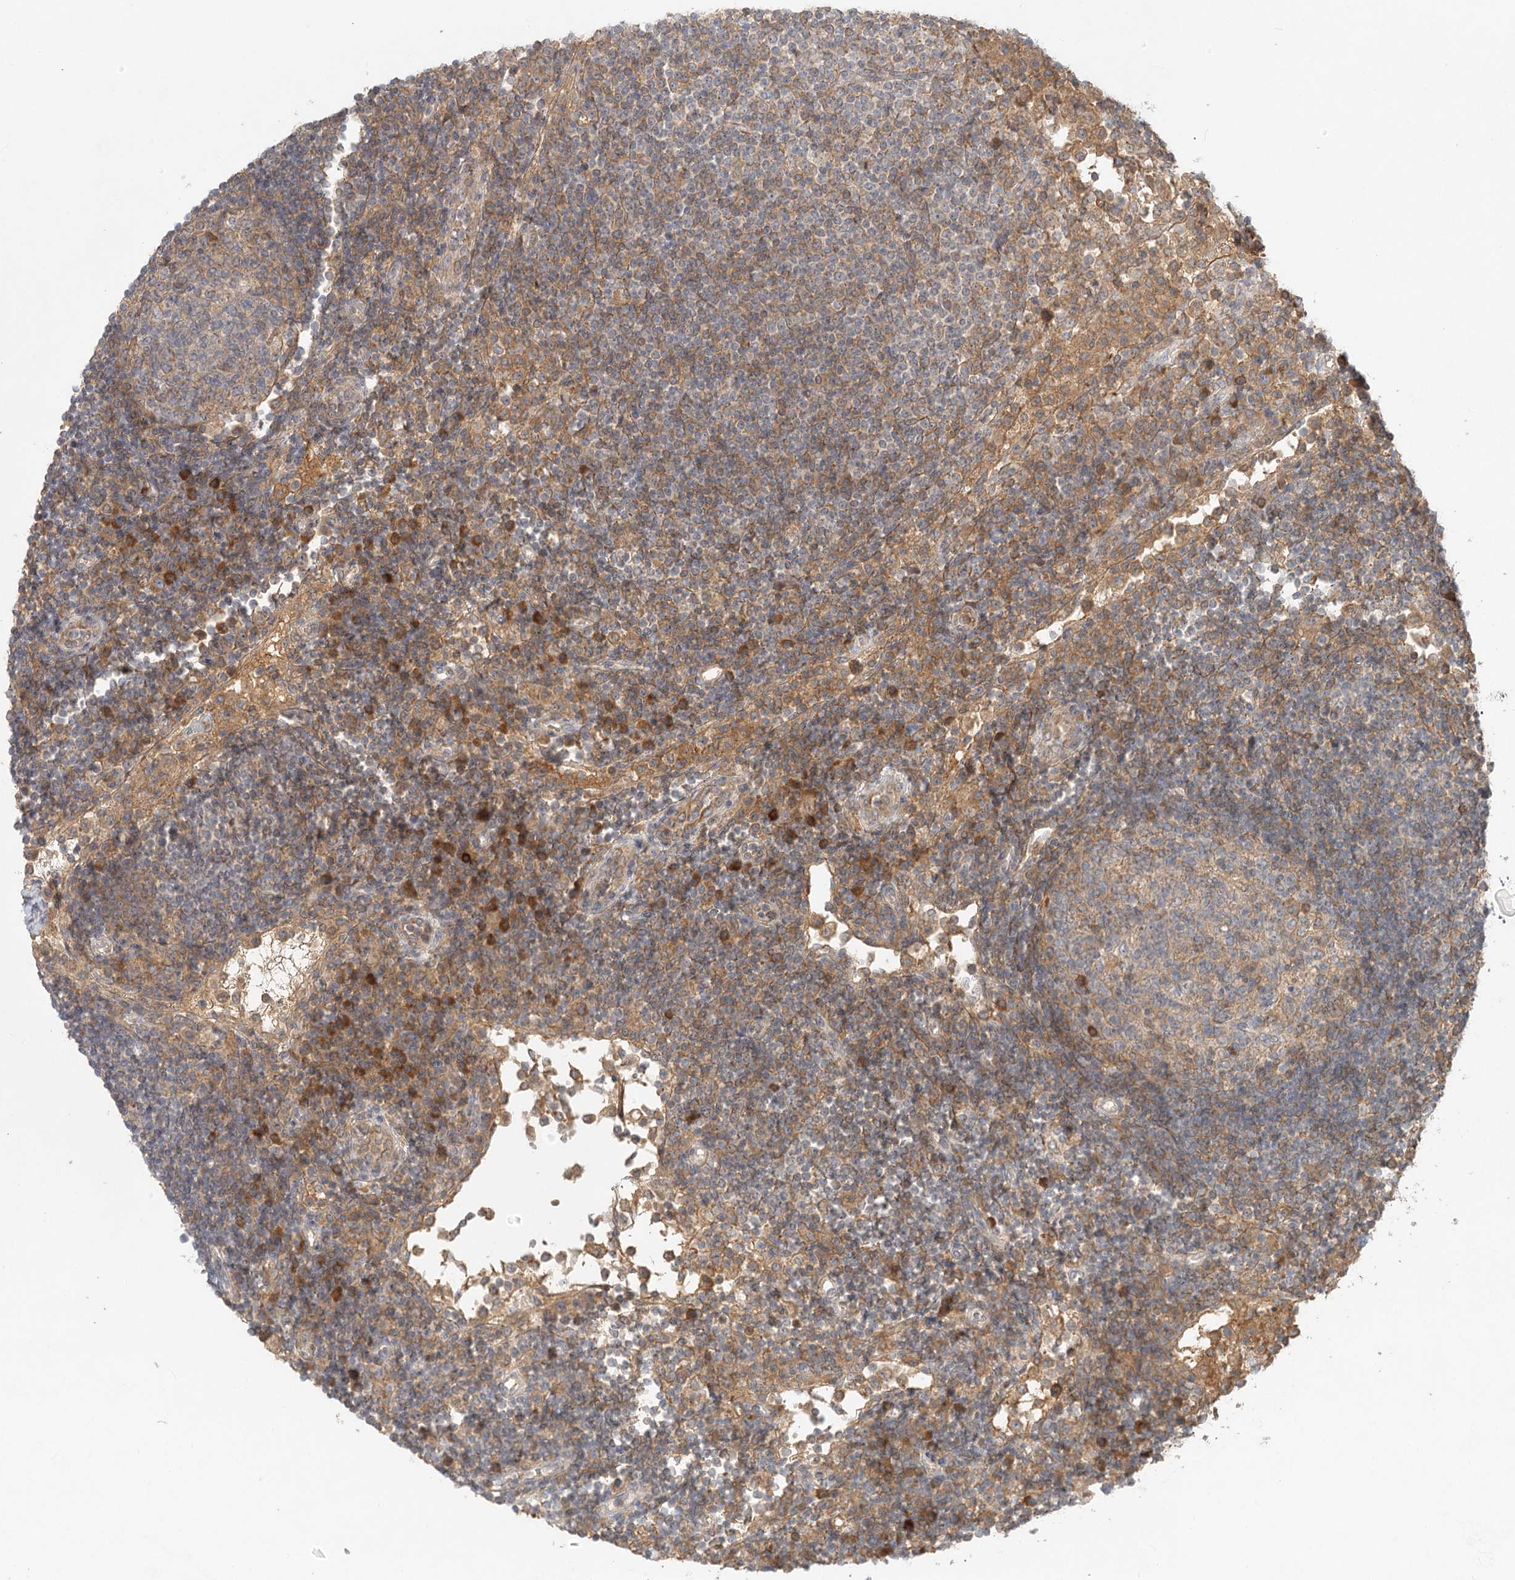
{"staining": {"intensity": "weak", "quantity": "25%-75%", "location": "cytoplasmic/membranous"}, "tissue": "lymph node", "cell_type": "Germinal center cells", "image_type": "normal", "snomed": [{"axis": "morphology", "description": "Normal tissue, NOS"}, {"axis": "topography", "description": "Lymph node"}], "caption": "Weak cytoplasmic/membranous positivity is seen in approximately 25%-75% of germinal center cells in unremarkable lymph node.", "gene": "ARL13A", "patient": {"sex": "female", "age": 53}}